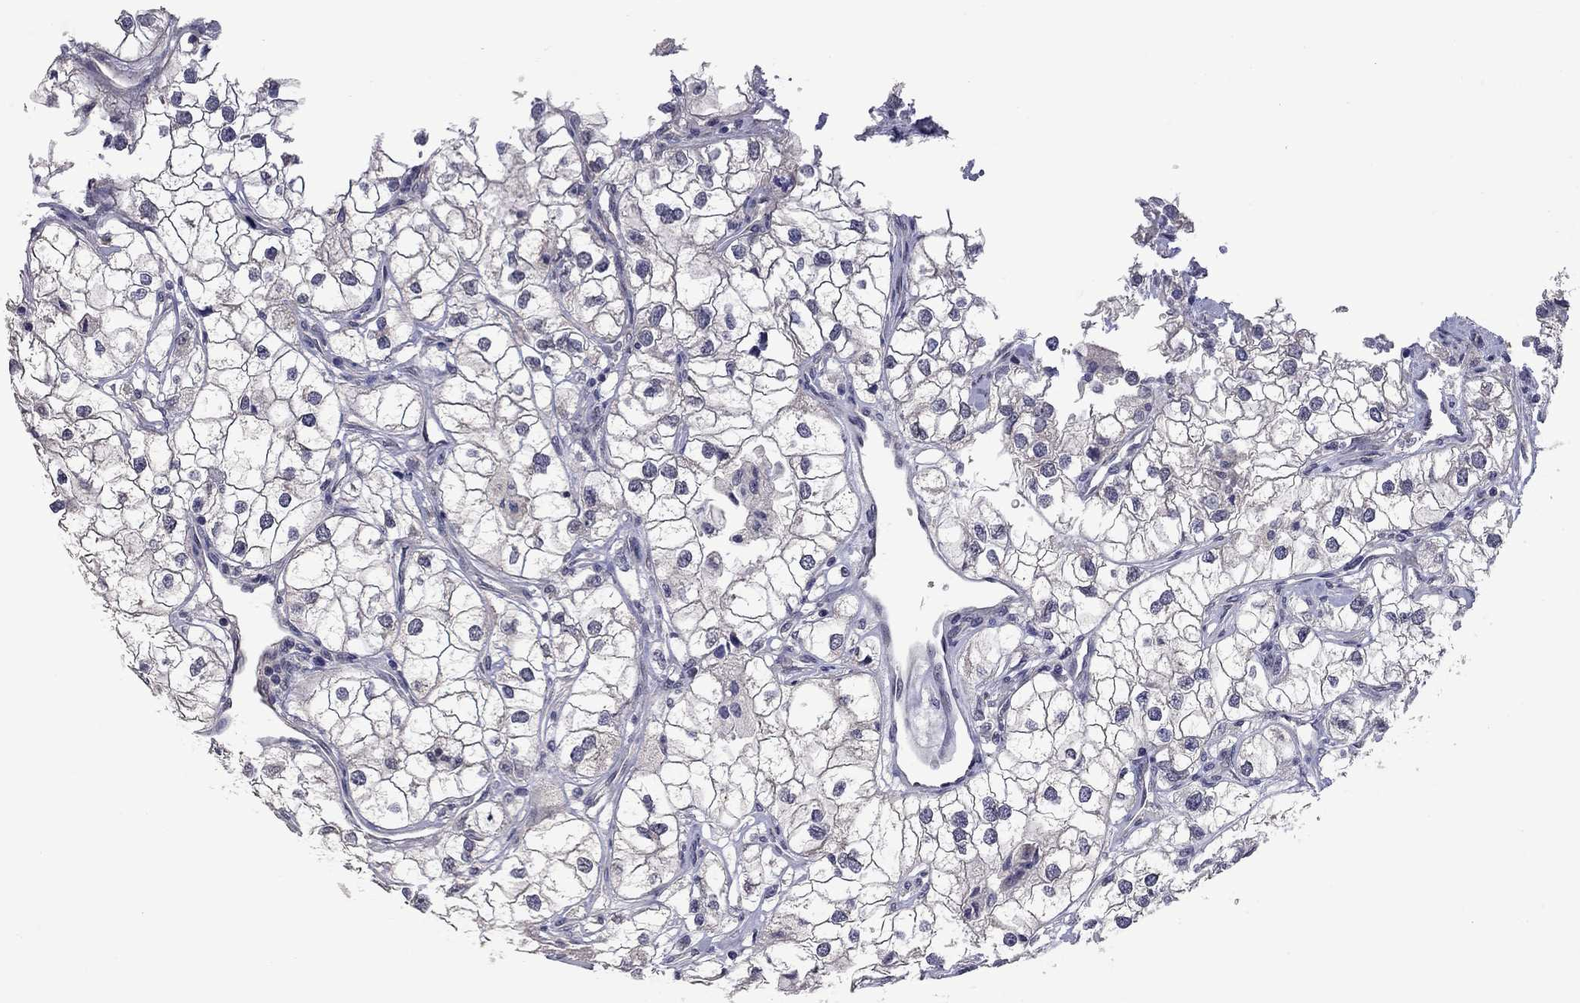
{"staining": {"intensity": "negative", "quantity": "none", "location": "none"}, "tissue": "renal cancer", "cell_type": "Tumor cells", "image_type": "cancer", "snomed": [{"axis": "morphology", "description": "Adenocarcinoma, NOS"}, {"axis": "topography", "description": "Kidney"}], "caption": "The IHC photomicrograph has no significant expression in tumor cells of renal cancer (adenocarcinoma) tissue. (Brightfield microscopy of DAB (3,3'-diaminobenzidine) immunohistochemistry (IHC) at high magnification).", "gene": "FABP12", "patient": {"sex": "male", "age": 59}}